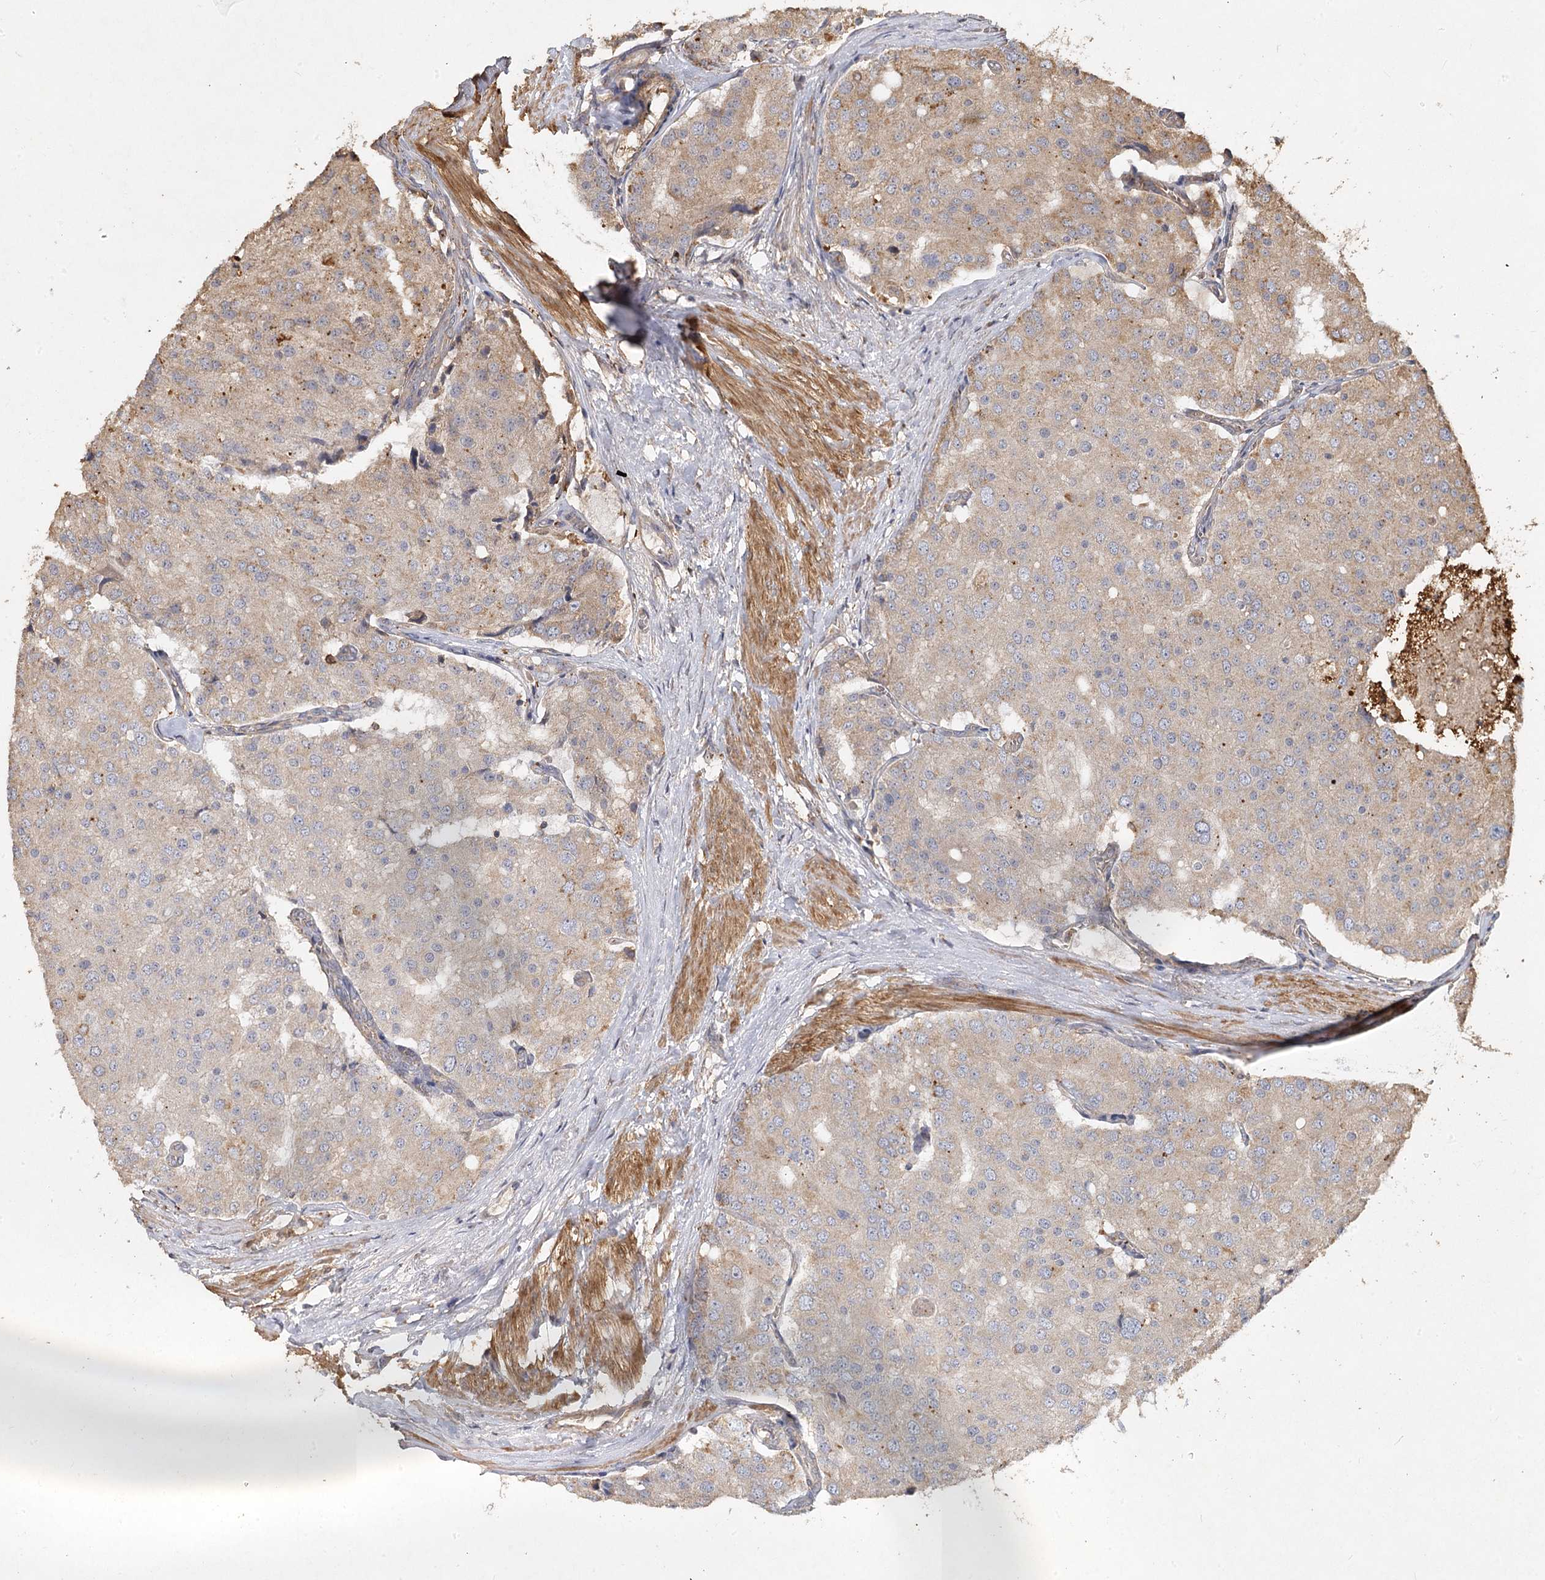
{"staining": {"intensity": "weak", "quantity": "25%-75%", "location": "cytoplasmic/membranous"}, "tissue": "prostate cancer", "cell_type": "Tumor cells", "image_type": "cancer", "snomed": [{"axis": "morphology", "description": "Adenocarcinoma, High grade"}, {"axis": "topography", "description": "Prostate"}], "caption": "Tumor cells show low levels of weak cytoplasmic/membranous staining in about 25%-75% of cells in prostate high-grade adenocarcinoma. The staining is performed using DAB (3,3'-diaminobenzidine) brown chromogen to label protein expression. The nuclei are counter-stained blue using hematoxylin.", "gene": "PIK3C2A", "patient": {"sex": "male", "age": 50}}